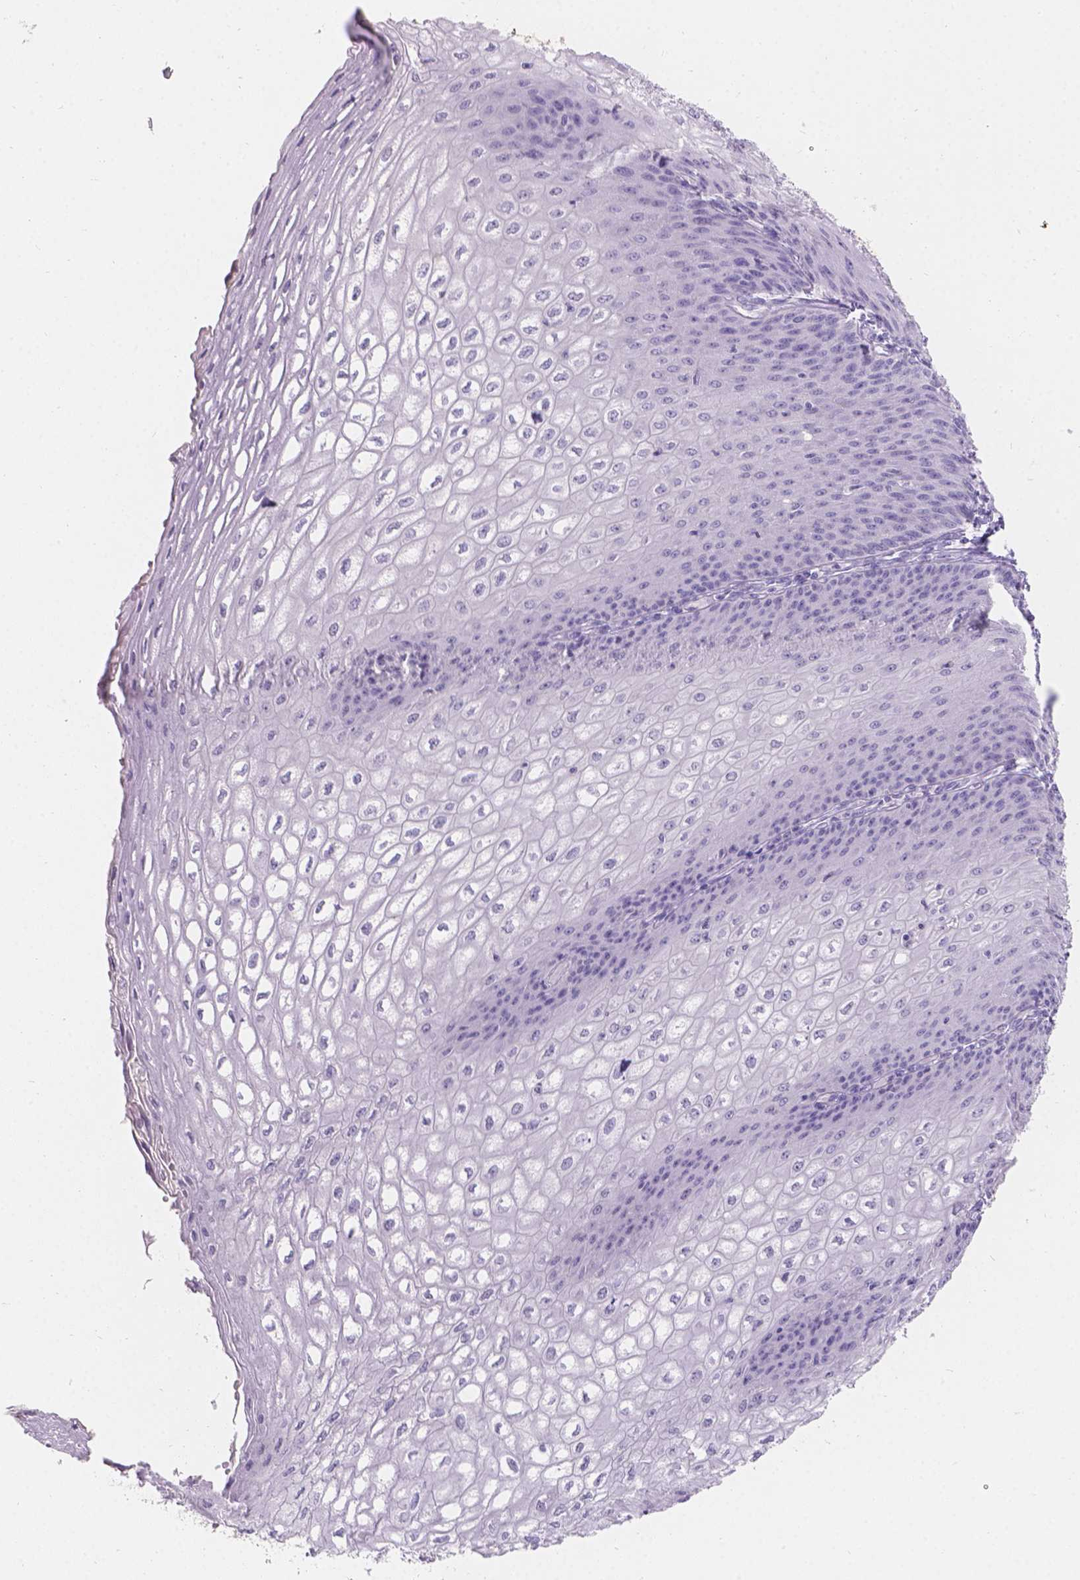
{"staining": {"intensity": "negative", "quantity": "none", "location": "none"}, "tissue": "esophagus", "cell_type": "Squamous epithelial cells", "image_type": "normal", "snomed": [{"axis": "morphology", "description": "Normal tissue, NOS"}, {"axis": "topography", "description": "Esophagus"}], "caption": "DAB immunohistochemical staining of unremarkable esophagus demonstrates no significant positivity in squamous epithelial cells. (DAB (3,3'-diaminobenzidine) immunohistochemistry (IHC) visualized using brightfield microscopy, high magnification).", "gene": "HTN3", "patient": {"sex": "male", "age": 58}}